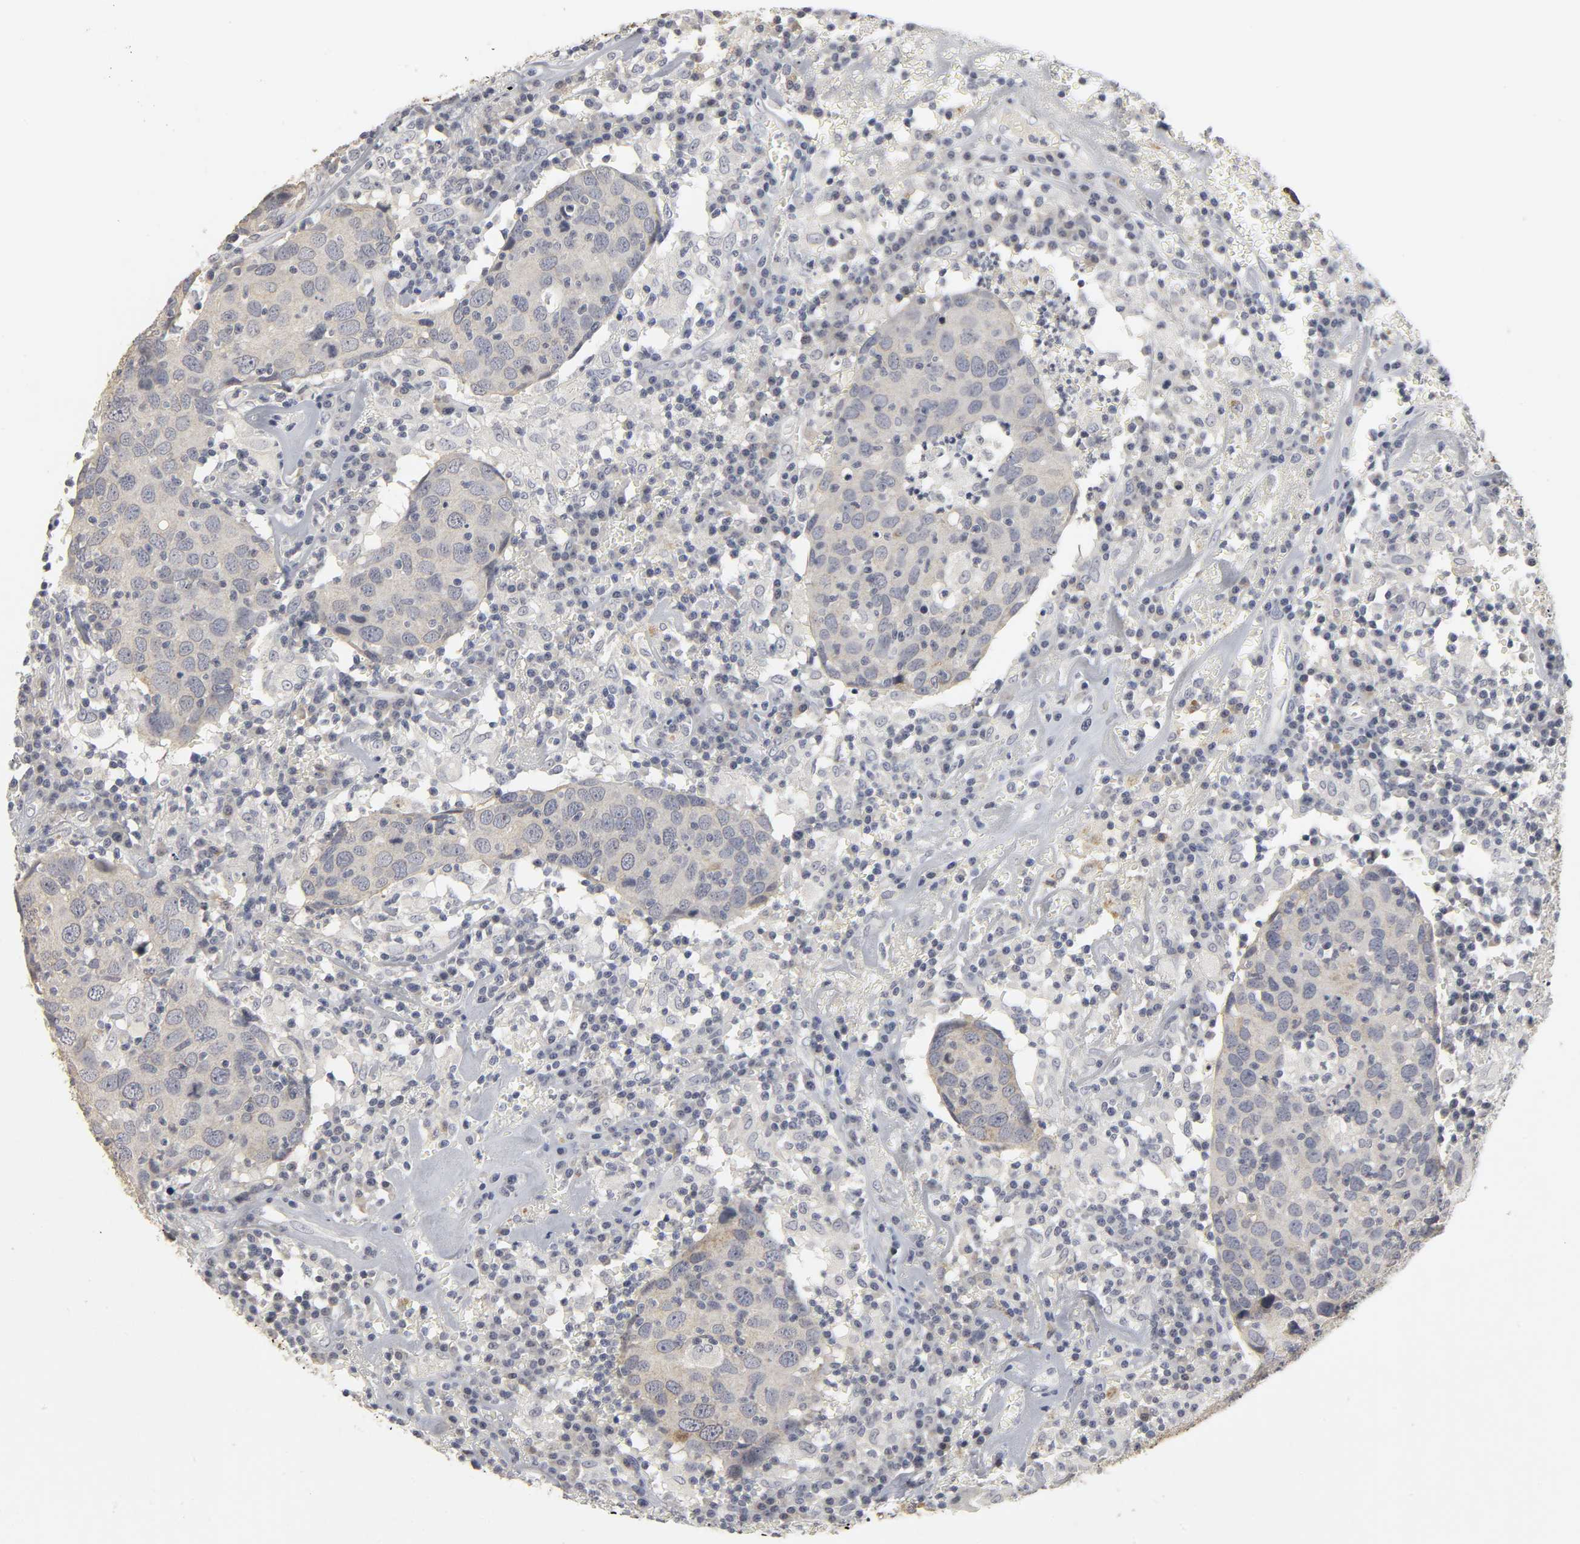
{"staining": {"intensity": "negative", "quantity": "none", "location": "none"}, "tissue": "head and neck cancer", "cell_type": "Tumor cells", "image_type": "cancer", "snomed": [{"axis": "morphology", "description": "Adenocarcinoma, NOS"}, {"axis": "topography", "description": "Salivary gland"}, {"axis": "topography", "description": "Head-Neck"}], "caption": "IHC micrograph of neoplastic tissue: human adenocarcinoma (head and neck) stained with DAB exhibits no significant protein positivity in tumor cells.", "gene": "TCAP", "patient": {"sex": "female", "age": 65}}